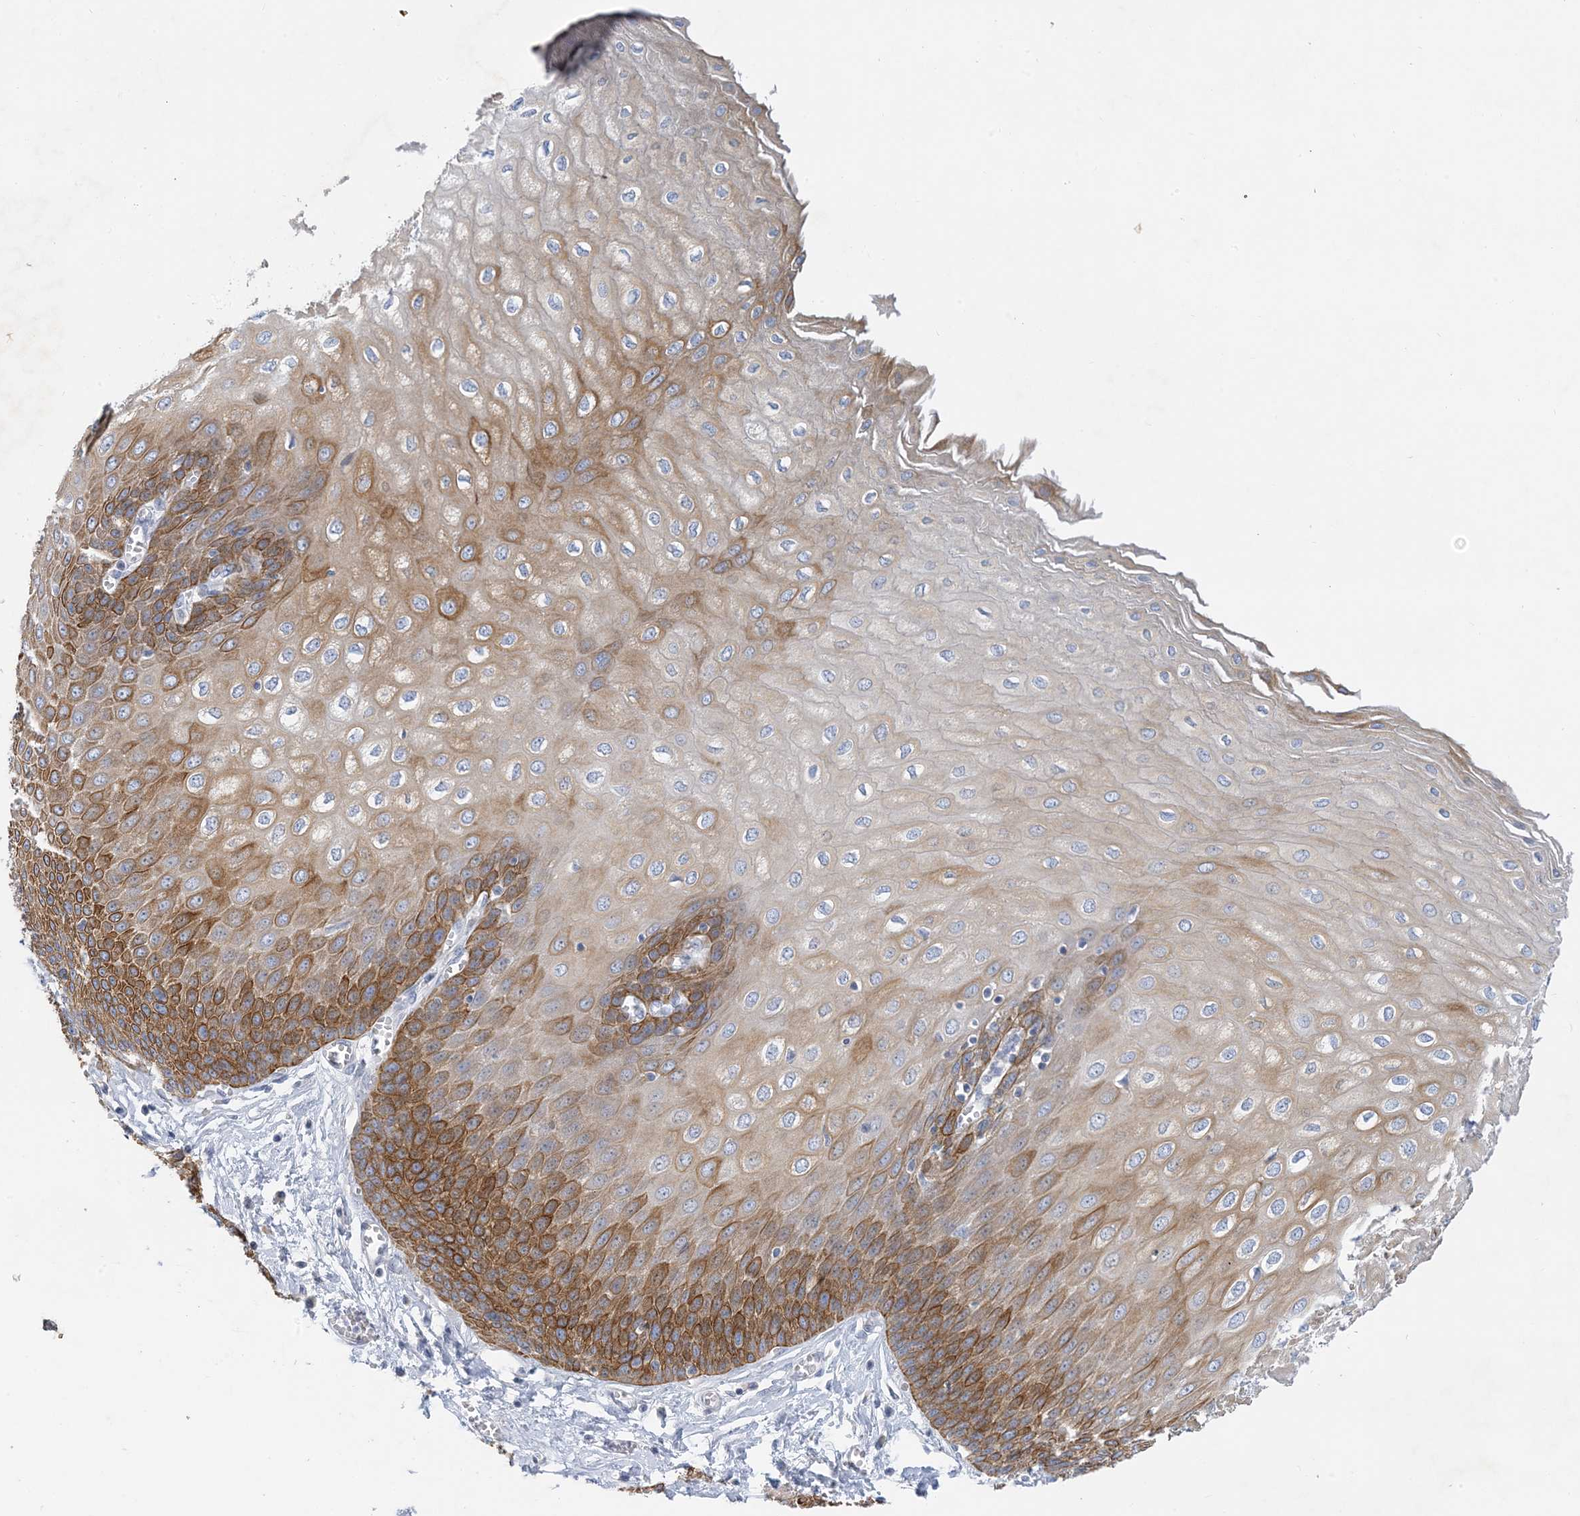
{"staining": {"intensity": "moderate", "quantity": ">75%", "location": "cytoplasmic/membranous"}, "tissue": "esophagus", "cell_type": "Squamous epithelial cells", "image_type": "normal", "snomed": [{"axis": "morphology", "description": "Normal tissue, NOS"}, {"axis": "topography", "description": "Esophagus"}], "caption": "Protein staining displays moderate cytoplasmic/membranous staining in approximately >75% of squamous epithelial cells in unremarkable esophagus.", "gene": "ZCCHC12", "patient": {"sex": "male", "age": 60}}